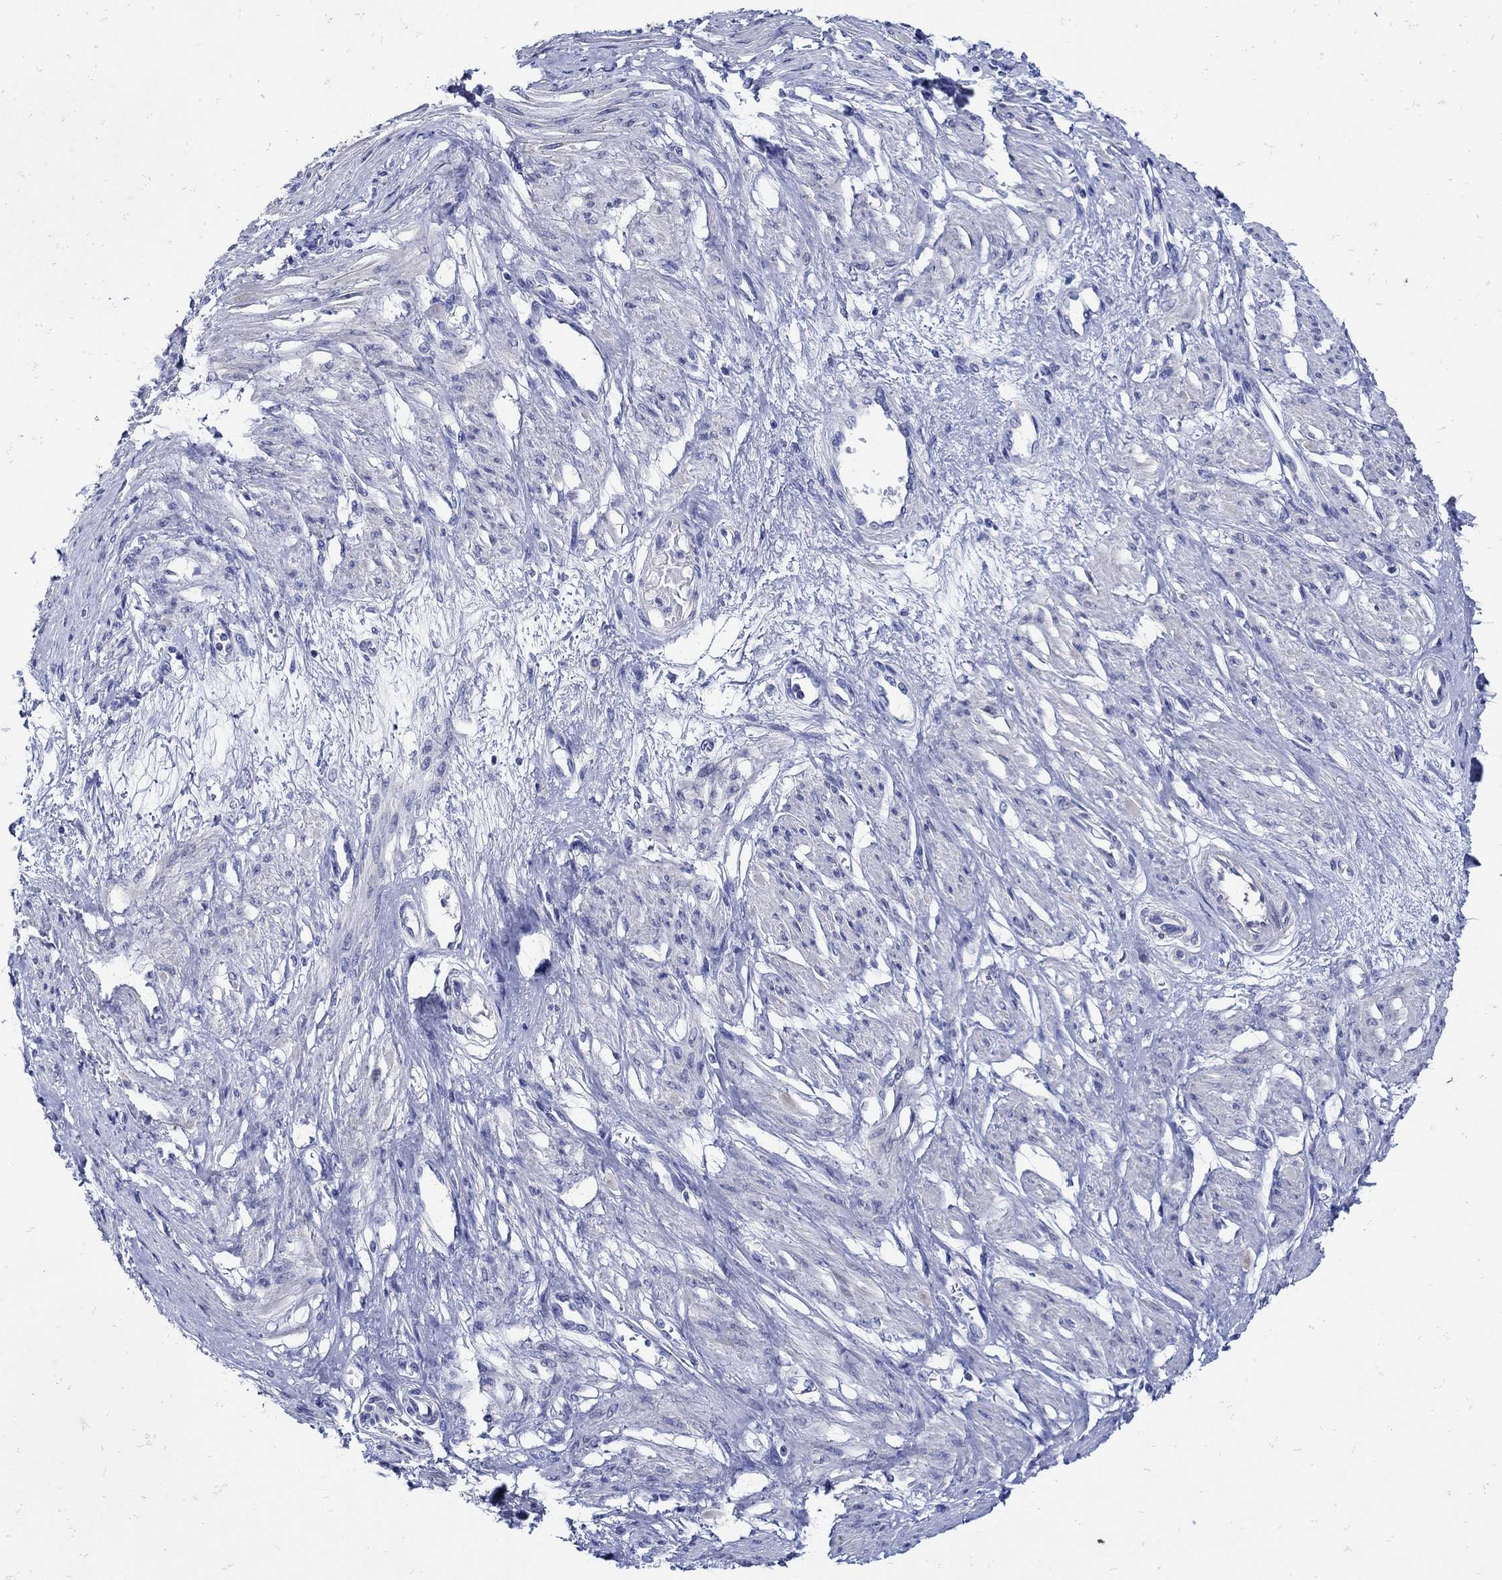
{"staining": {"intensity": "negative", "quantity": "none", "location": "none"}, "tissue": "smooth muscle", "cell_type": "Smooth muscle cells", "image_type": "normal", "snomed": [{"axis": "morphology", "description": "Normal tissue, NOS"}, {"axis": "topography", "description": "Smooth muscle"}, {"axis": "topography", "description": "Uterus"}], "caption": "Smooth muscle cells show no significant expression in unremarkable smooth muscle.", "gene": "NOS1", "patient": {"sex": "female", "age": 39}}